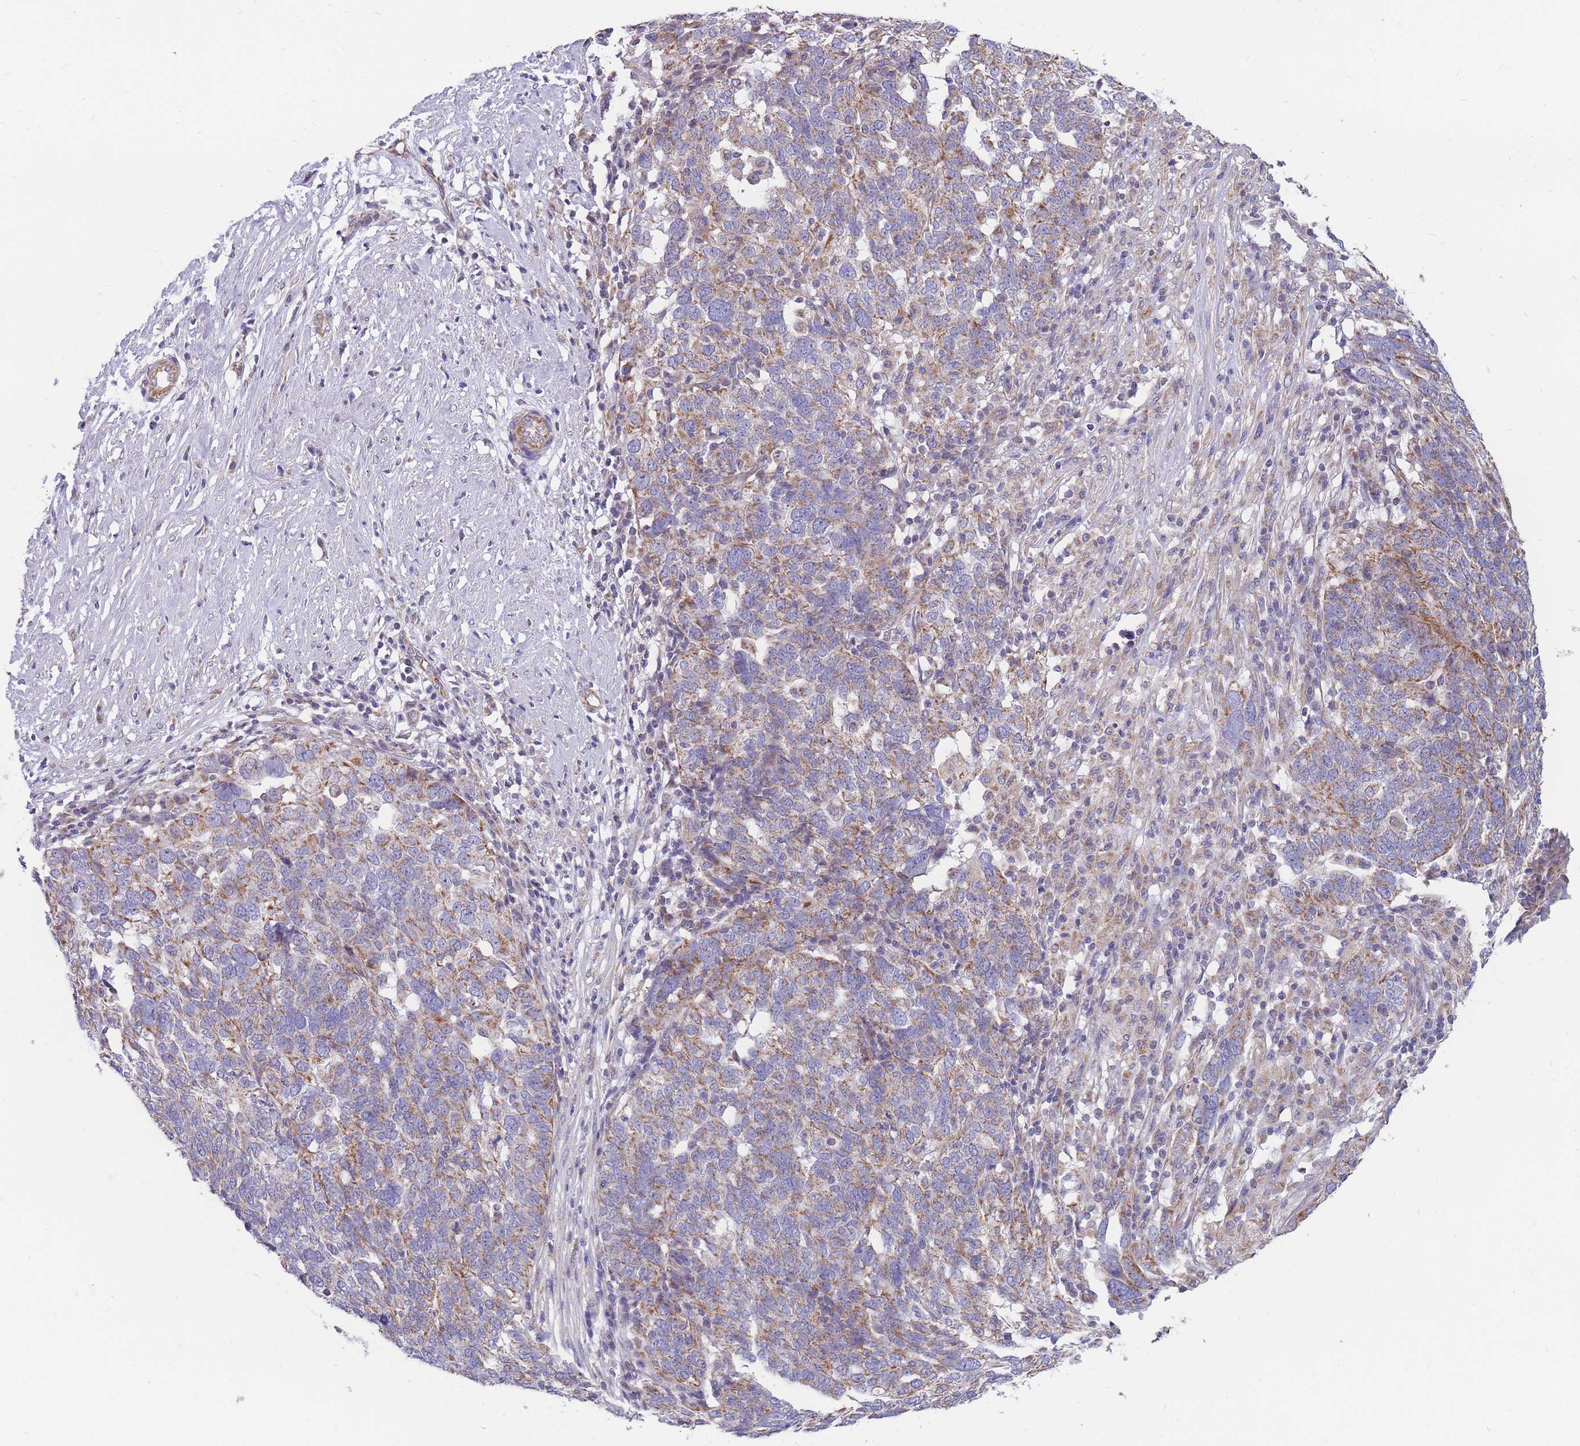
{"staining": {"intensity": "moderate", "quantity": "25%-75%", "location": "cytoplasmic/membranous"}, "tissue": "ovarian cancer", "cell_type": "Tumor cells", "image_type": "cancer", "snomed": [{"axis": "morphology", "description": "Cystadenocarcinoma, serous, NOS"}, {"axis": "topography", "description": "Ovary"}], "caption": "Immunohistochemistry (IHC) (DAB) staining of ovarian cancer (serous cystadenocarcinoma) reveals moderate cytoplasmic/membranous protein expression in approximately 25%-75% of tumor cells.", "gene": "MRPS9", "patient": {"sex": "female", "age": 59}}